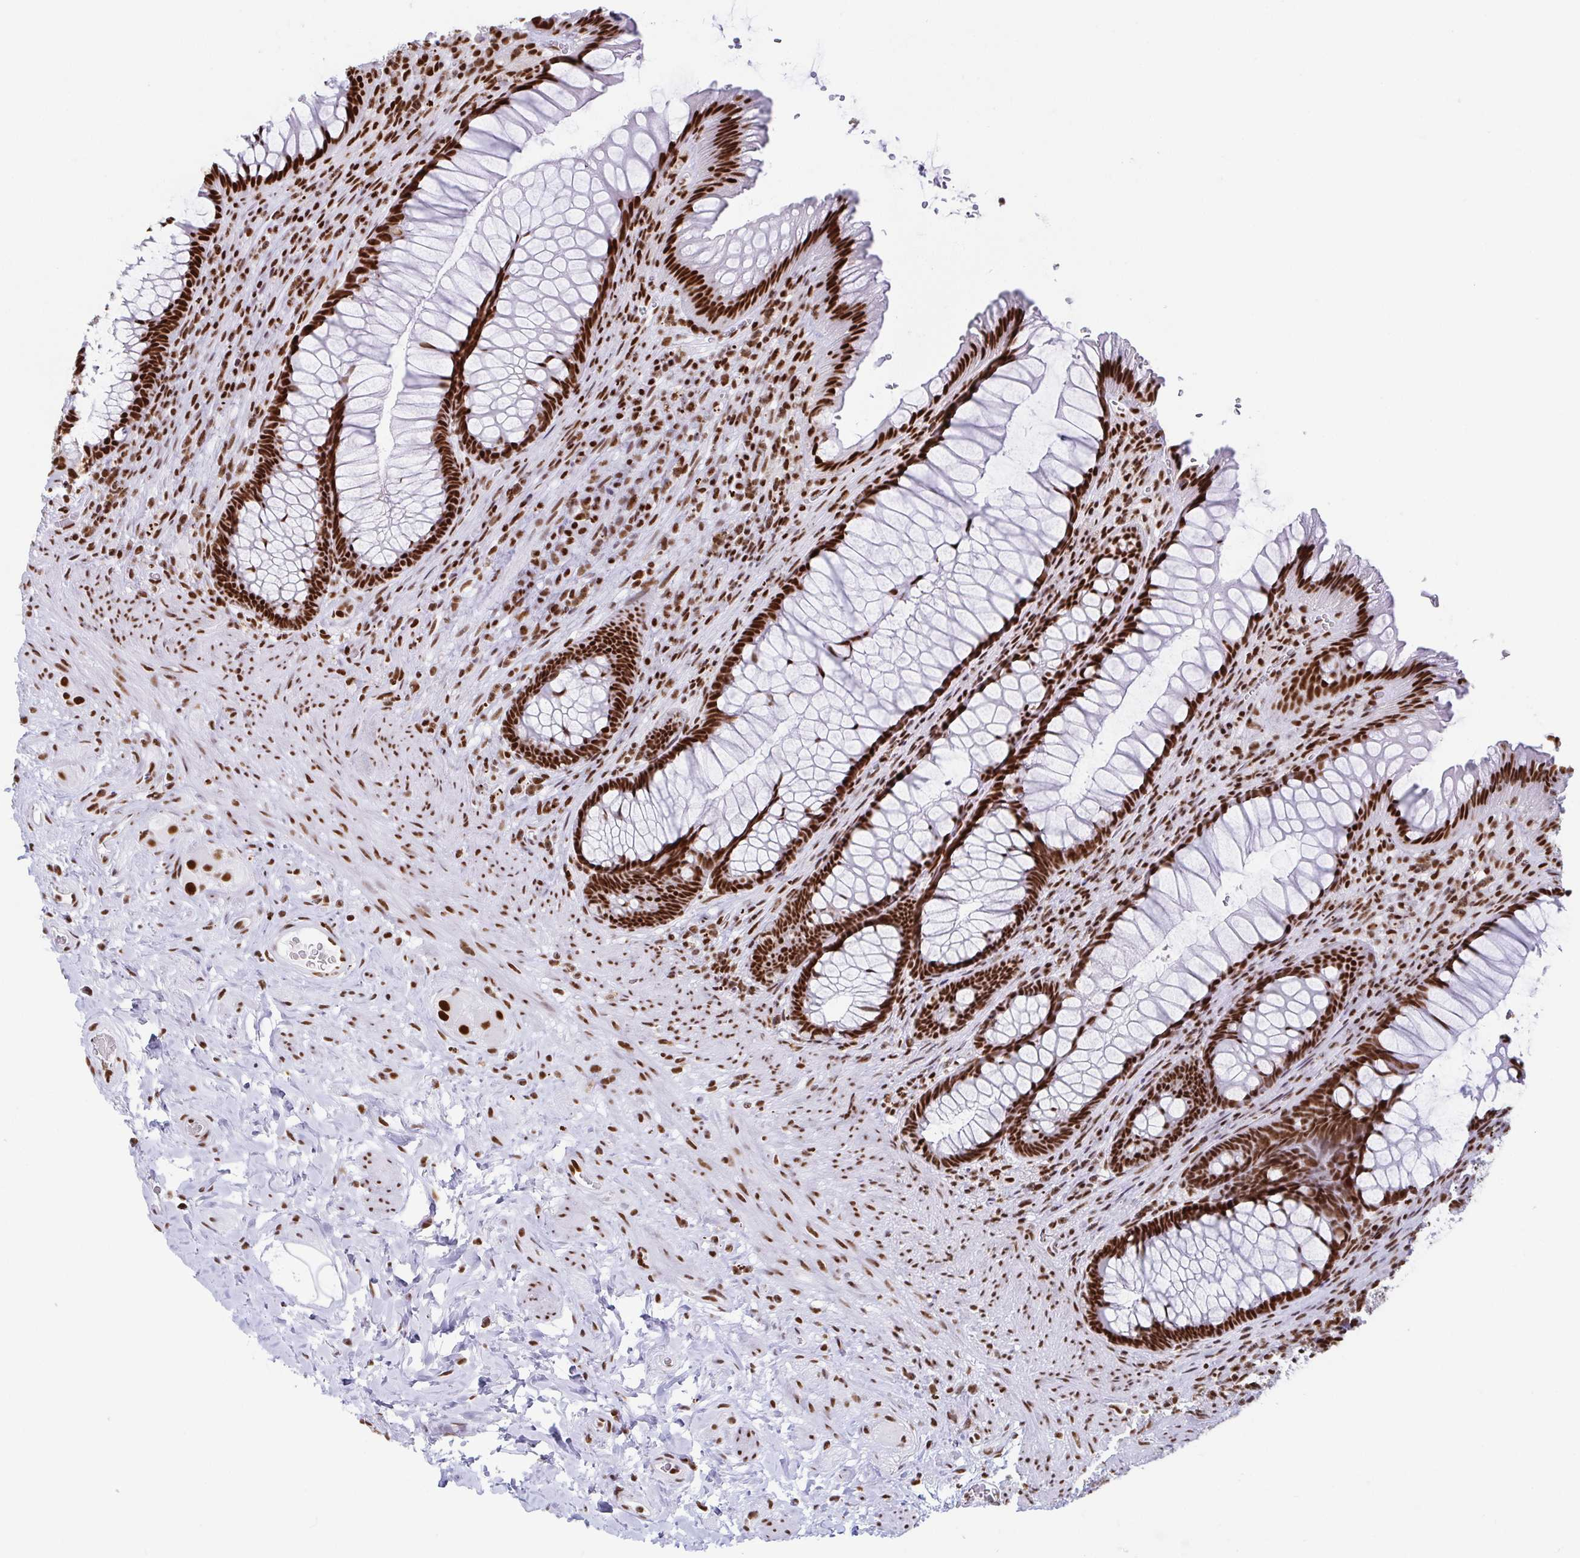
{"staining": {"intensity": "strong", "quantity": ">75%", "location": "nuclear"}, "tissue": "rectum", "cell_type": "Glandular cells", "image_type": "normal", "snomed": [{"axis": "morphology", "description": "Normal tissue, NOS"}, {"axis": "topography", "description": "Rectum"}], "caption": "A high-resolution micrograph shows immunohistochemistry (IHC) staining of unremarkable rectum, which shows strong nuclear positivity in about >75% of glandular cells. The staining was performed using DAB (3,3'-diaminobenzidine), with brown indicating positive protein expression. Nuclei are stained blue with hematoxylin.", "gene": "EWSR1", "patient": {"sex": "male", "age": 53}}